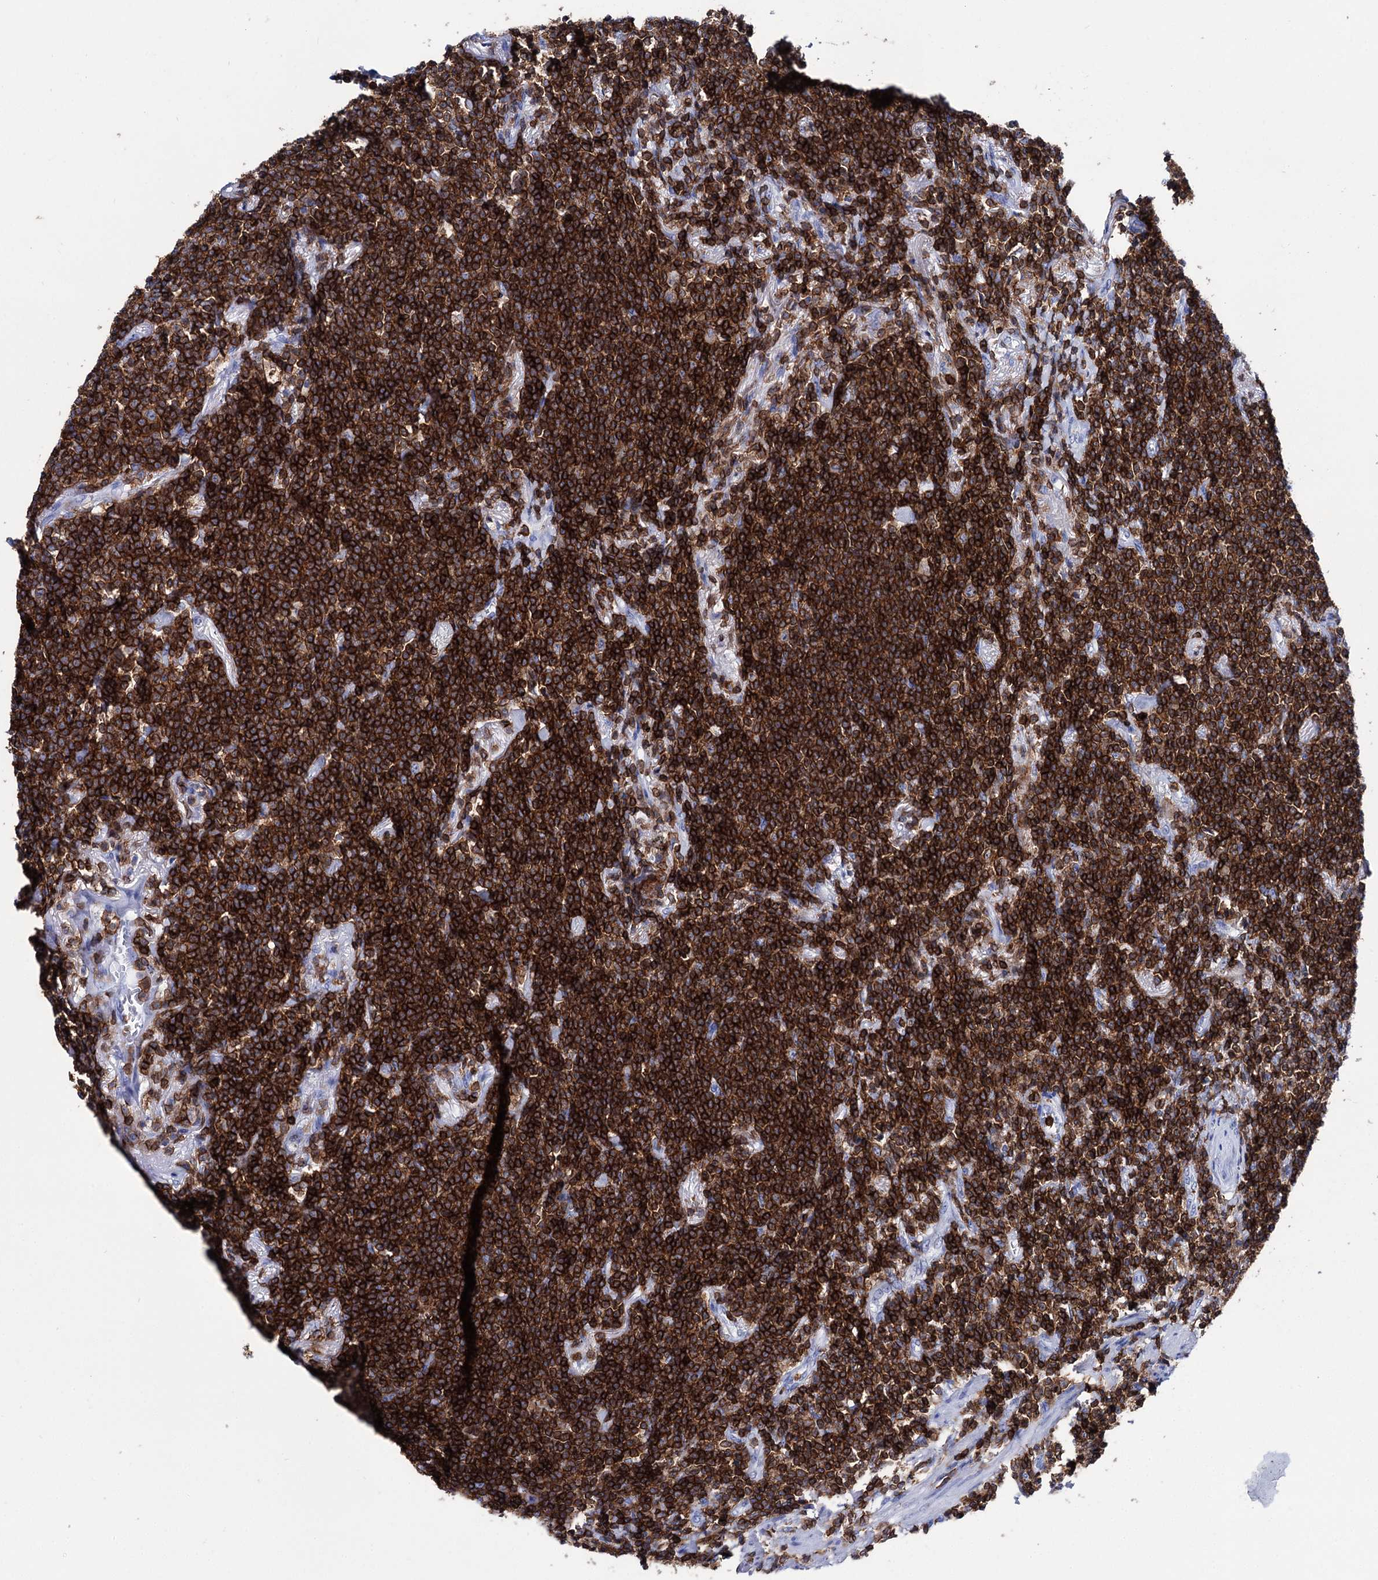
{"staining": {"intensity": "strong", "quantity": ">75%", "location": "cytoplasmic/membranous"}, "tissue": "lymphoma", "cell_type": "Tumor cells", "image_type": "cancer", "snomed": [{"axis": "morphology", "description": "Malignant lymphoma, non-Hodgkin's type, Low grade"}, {"axis": "topography", "description": "Lung"}], "caption": "Protein expression analysis of lymphoma shows strong cytoplasmic/membranous staining in approximately >75% of tumor cells.", "gene": "DEF6", "patient": {"sex": "female", "age": 71}}